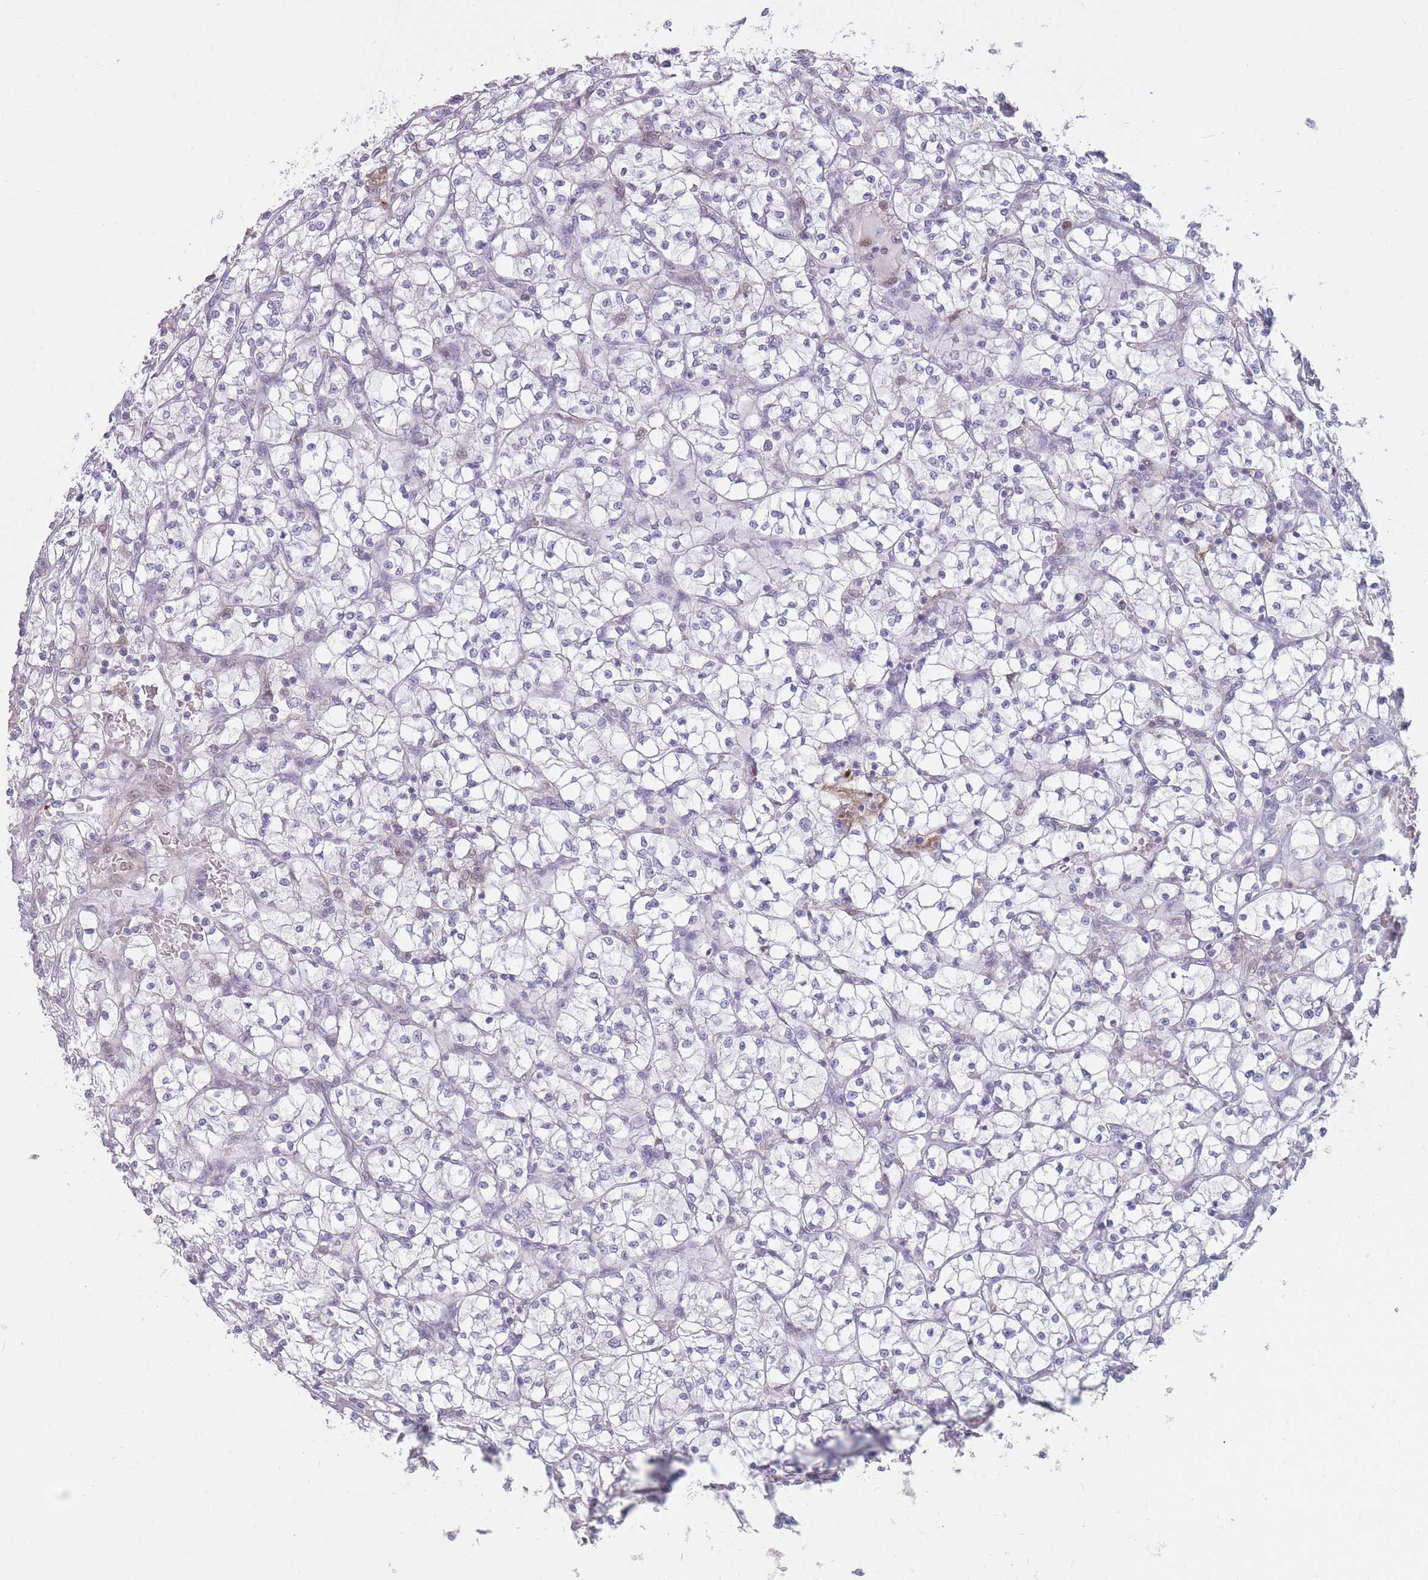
{"staining": {"intensity": "negative", "quantity": "none", "location": "none"}, "tissue": "renal cancer", "cell_type": "Tumor cells", "image_type": "cancer", "snomed": [{"axis": "morphology", "description": "Adenocarcinoma, NOS"}, {"axis": "topography", "description": "Kidney"}], "caption": "IHC of renal cancer displays no staining in tumor cells.", "gene": "LGALS9", "patient": {"sex": "female", "age": 64}}